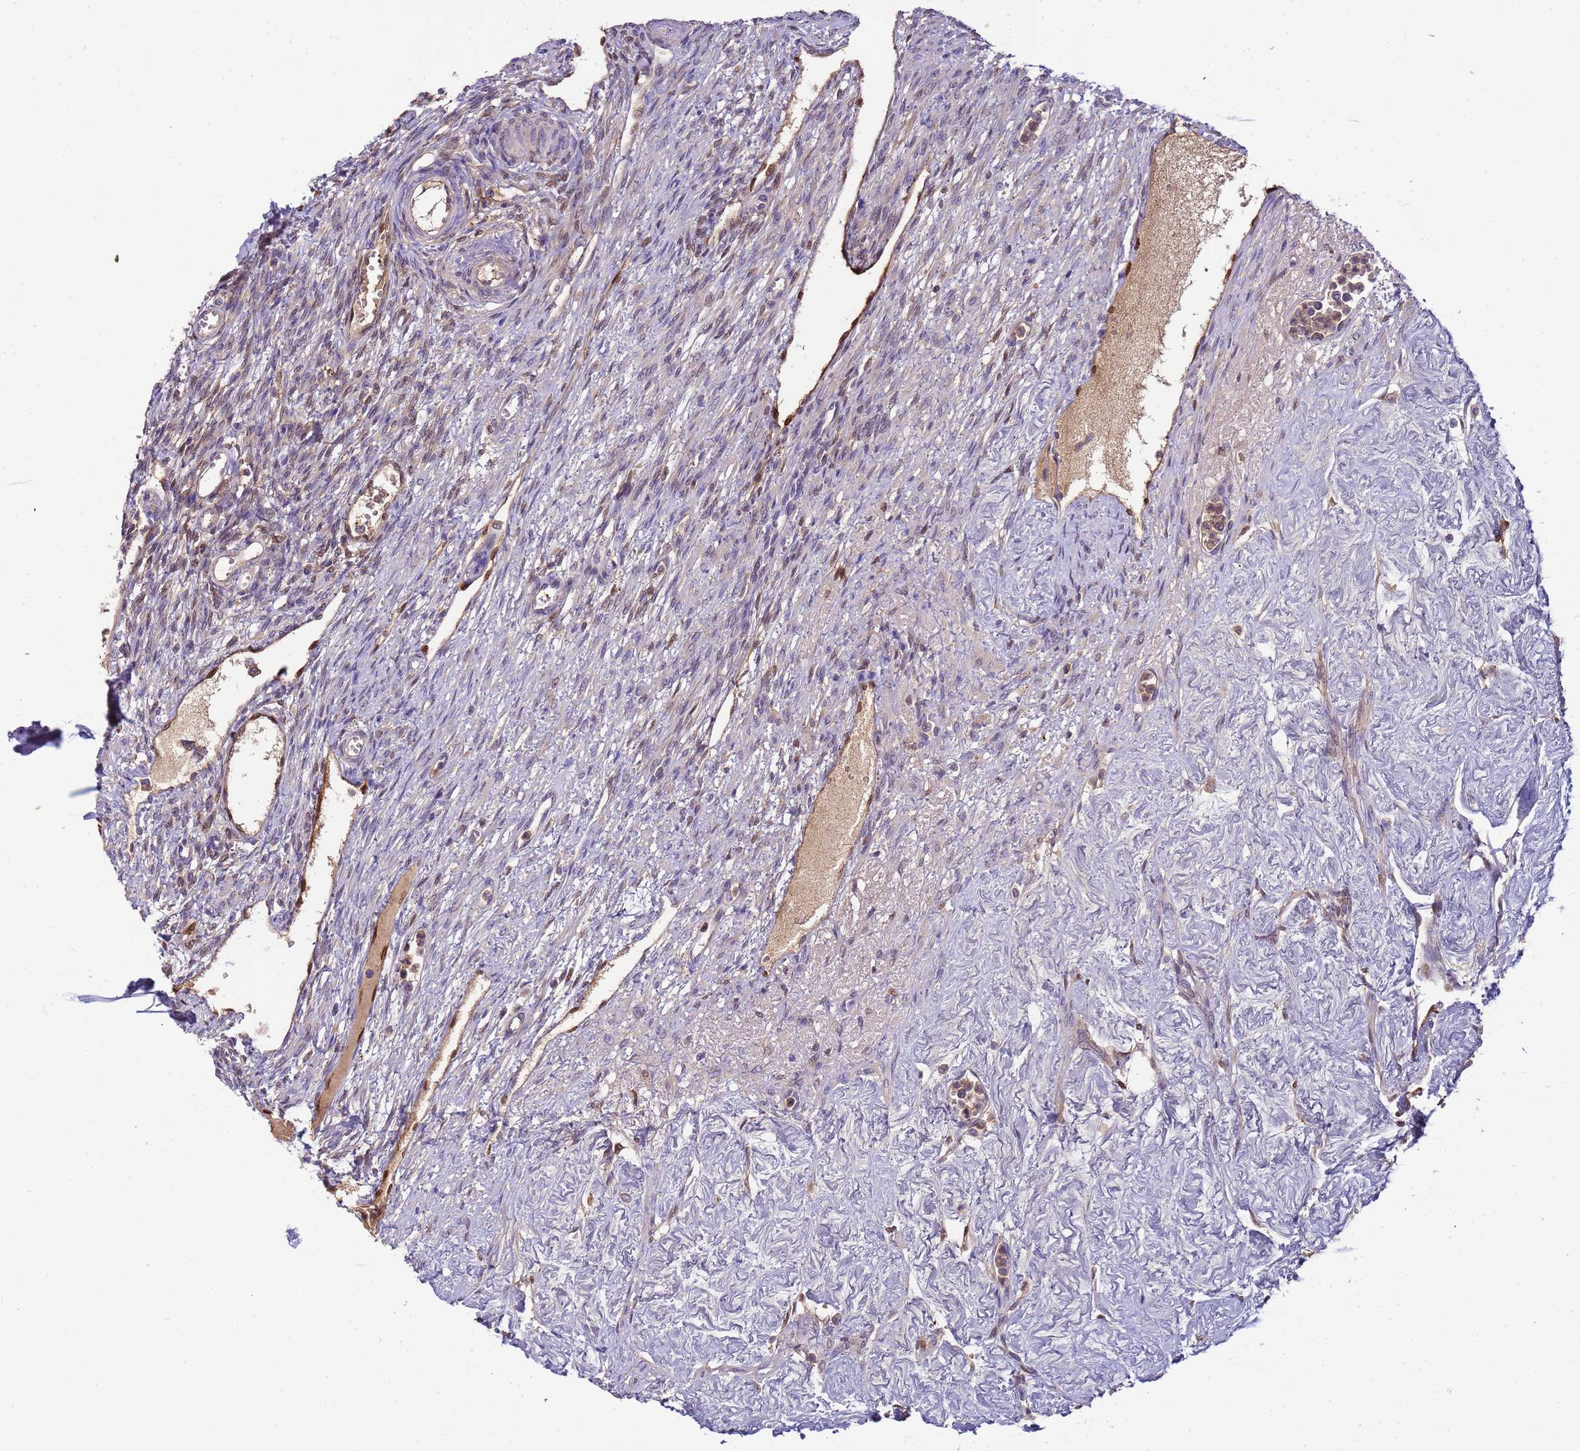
{"staining": {"intensity": "moderate", "quantity": "<25%", "location": "nuclear"}, "tissue": "ovary", "cell_type": "Ovarian stroma cells", "image_type": "normal", "snomed": [{"axis": "morphology", "description": "Normal tissue, NOS"}, {"axis": "morphology", "description": "Cyst, NOS"}, {"axis": "topography", "description": "Ovary"}], "caption": "Ovary stained with immunohistochemistry displays moderate nuclear positivity in approximately <25% of ovarian stroma cells. (IHC, brightfield microscopy, high magnification).", "gene": "PLCXD3", "patient": {"sex": "female", "age": 33}}